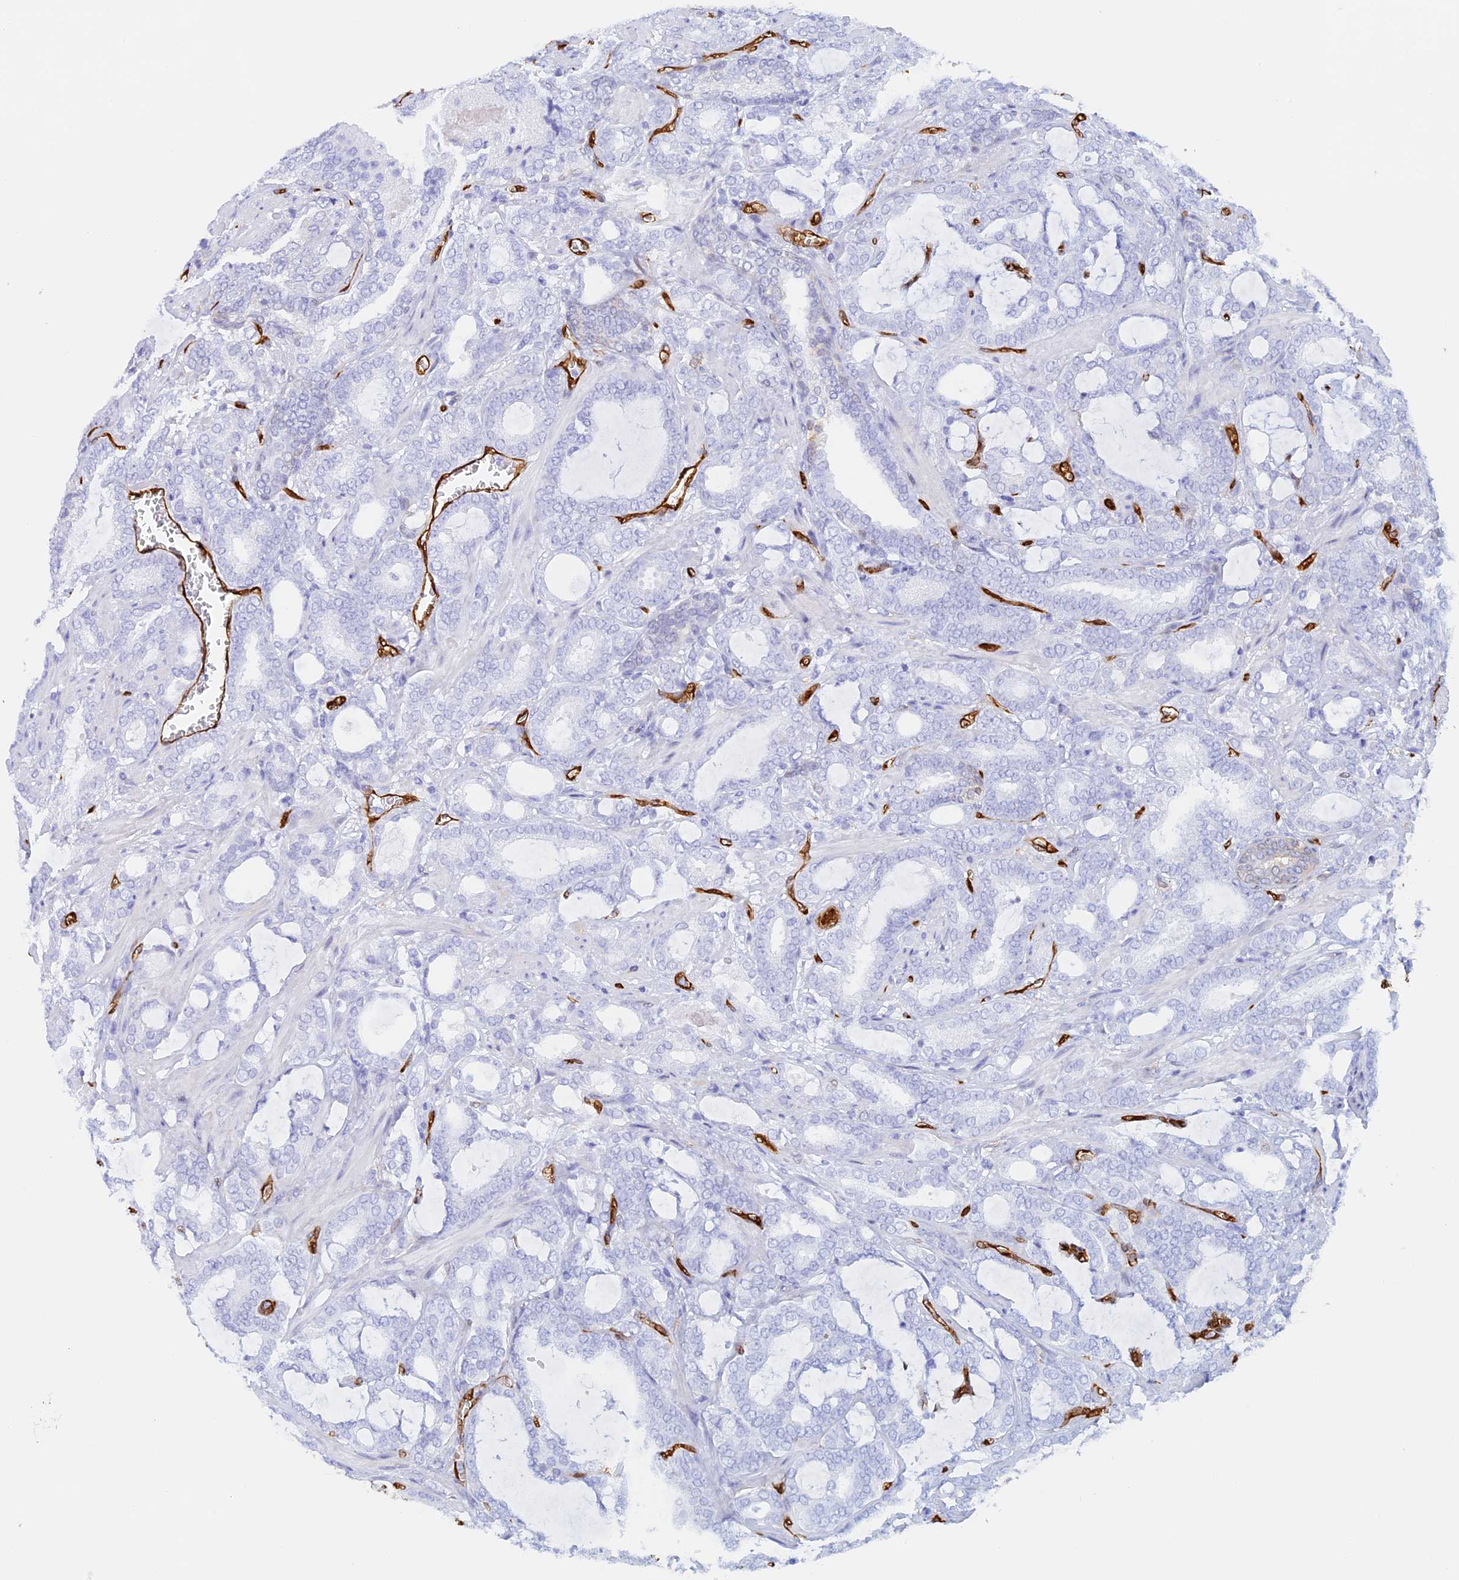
{"staining": {"intensity": "negative", "quantity": "none", "location": "none"}, "tissue": "prostate cancer", "cell_type": "Tumor cells", "image_type": "cancer", "snomed": [{"axis": "morphology", "description": "Adenocarcinoma, High grade"}, {"axis": "topography", "description": "Prostate and seminal vesicle, NOS"}], "caption": "High magnification brightfield microscopy of prostate adenocarcinoma (high-grade) stained with DAB (3,3'-diaminobenzidine) (brown) and counterstained with hematoxylin (blue): tumor cells show no significant expression.", "gene": "CRIP2", "patient": {"sex": "male", "age": 67}}